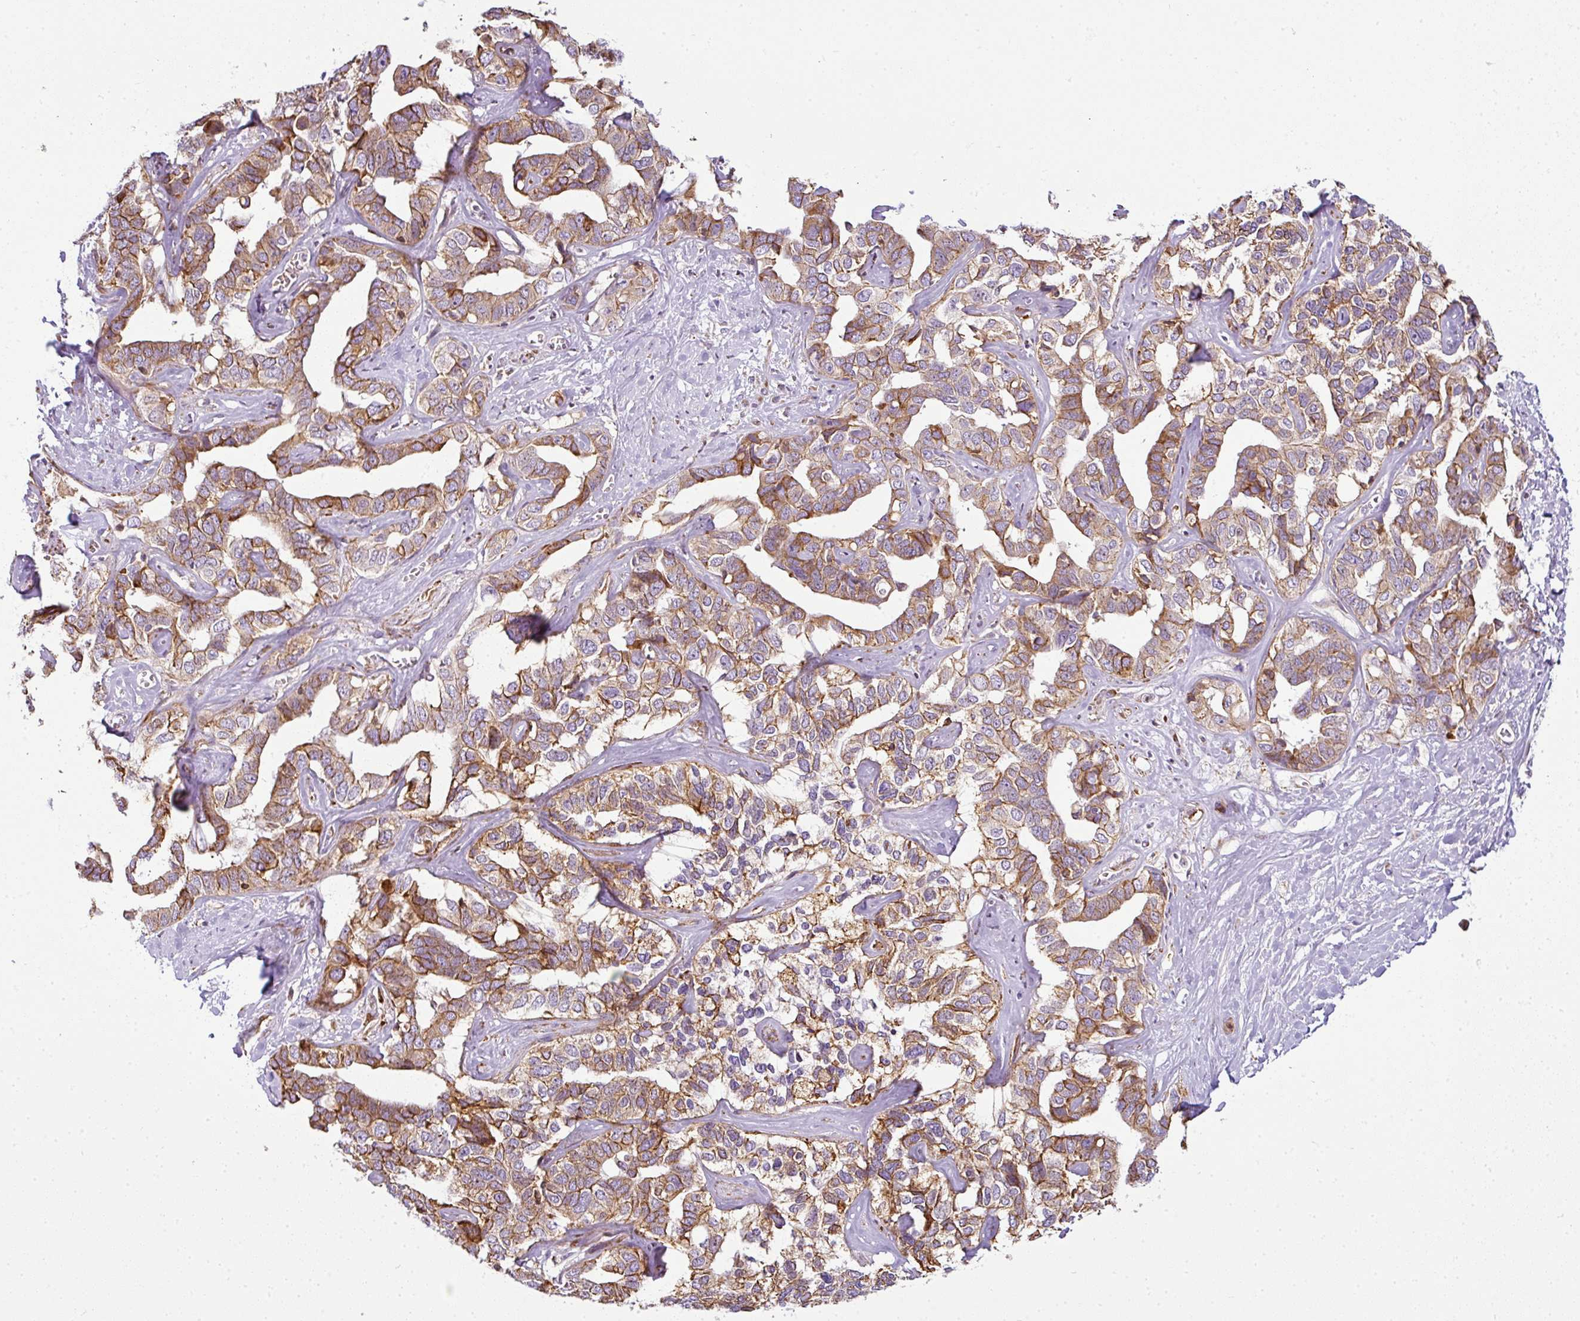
{"staining": {"intensity": "moderate", "quantity": ">75%", "location": "cytoplasmic/membranous"}, "tissue": "liver cancer", "cell_type": "Tumor cells", "image_type": "cancer", "snomed": [{"axis": "morphology", "description": "Cholangiocarcinoma"}, {"axis": "topography", "description": "Liver"}], "caption": "DAB immunohistochemical staining of liver cholangiocarcinoma demonstrates moderate cytoplasmic/membranous protein positivity in approximately >75% of tumor cells.", "gene": "ANKRD18A", "patient": {"sex": "male", "age": 59}}